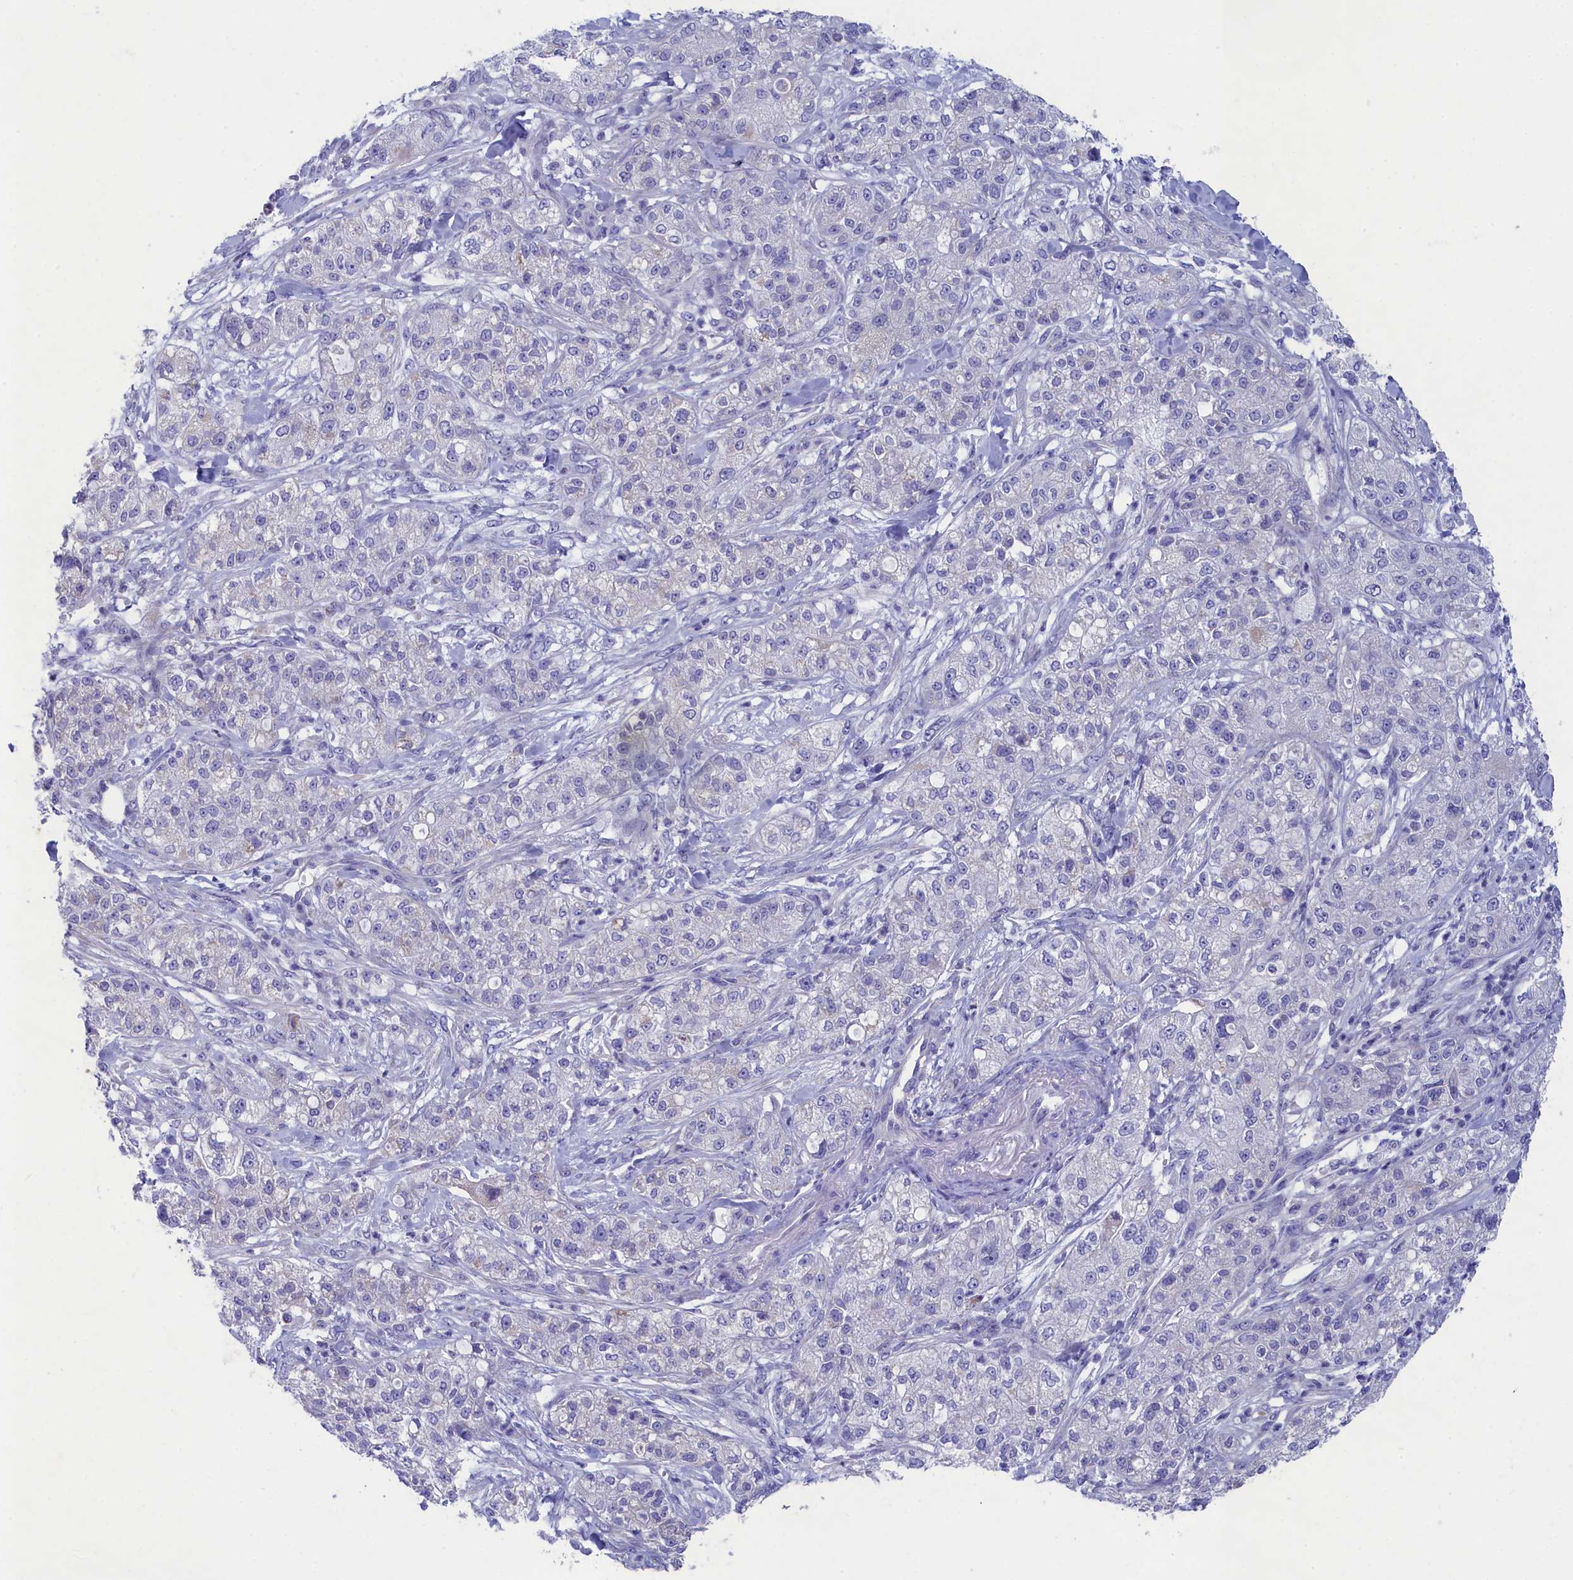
{"staining": {"intensity": "negative", "quantity": "none", "location": "none"}, "tissue": "pancreatic cancer", "cell_type": "Tumor cells", "image_type": "cancer", "snomed": [{"axis": "morphology", "description": "Adenocarcinoma, NOS"}, {"axis": "topography", "description": "Pancreas"}], "caption": "Tumor cells are negative for brown protein staining in pancreatic cancer (adenocarcinoma).", "gene": "PRDM12", "patient": {"sex": "female", "age": 78}}